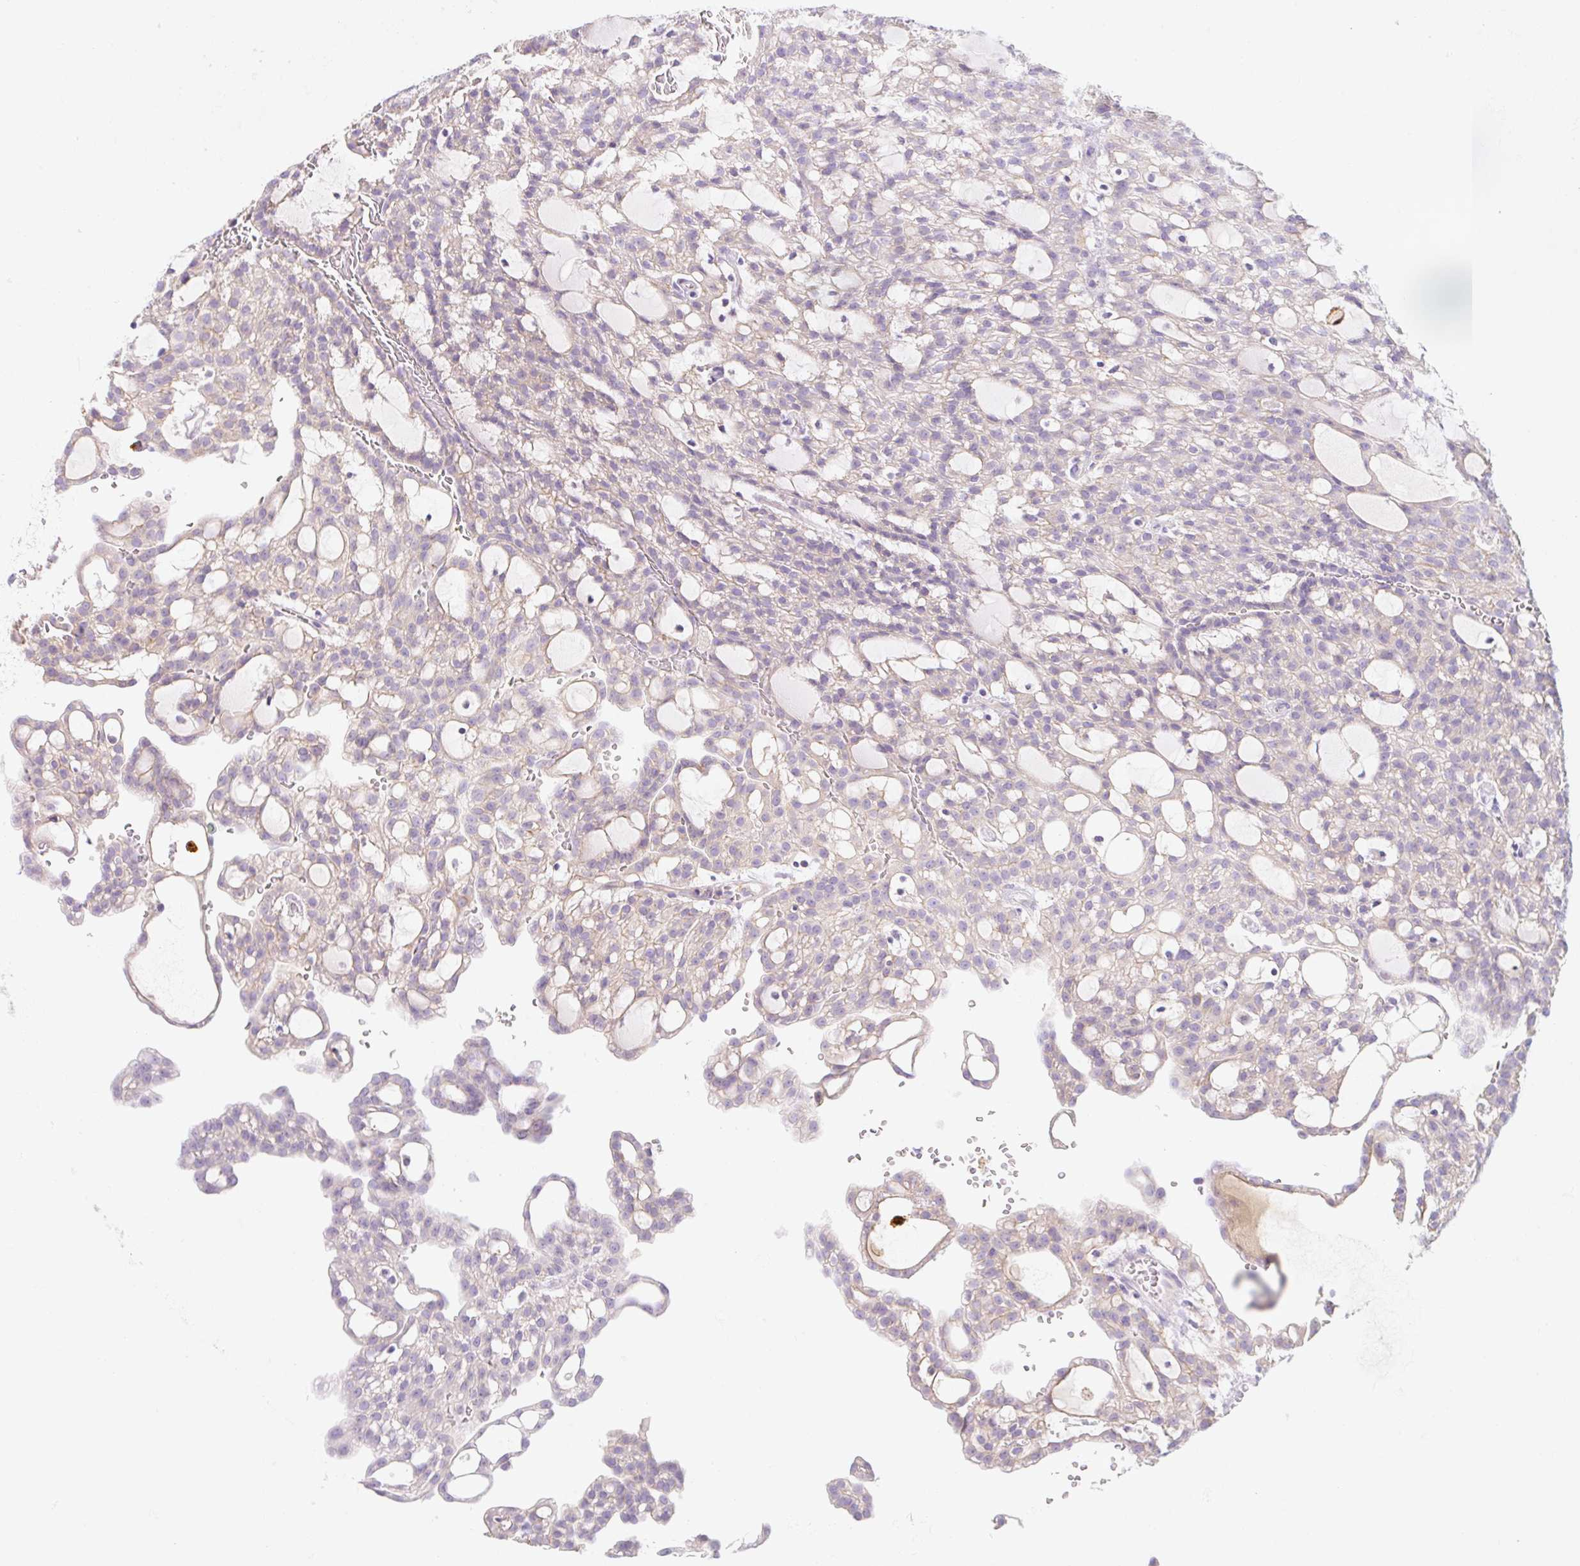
{"staining": {"intensity": "weak", "quantity": "<25%", "location": "cytoplasmic/membranous"}, "tissue": "renal cancer", "cell_type": "Tumor cells", "image_type": "cancer", "snomed": [{"axis": "morphology", "description": "Adenocarcinoma, NOS"}, {"axis": "topography", "description": "Kidney"}], "caption": "This is an IHC histopathology image of human adenocarcinoma (renal). There is no staining in tumor cells.", "gene": "LYVE1", "patient": {"sex": "male", "age": 63}}